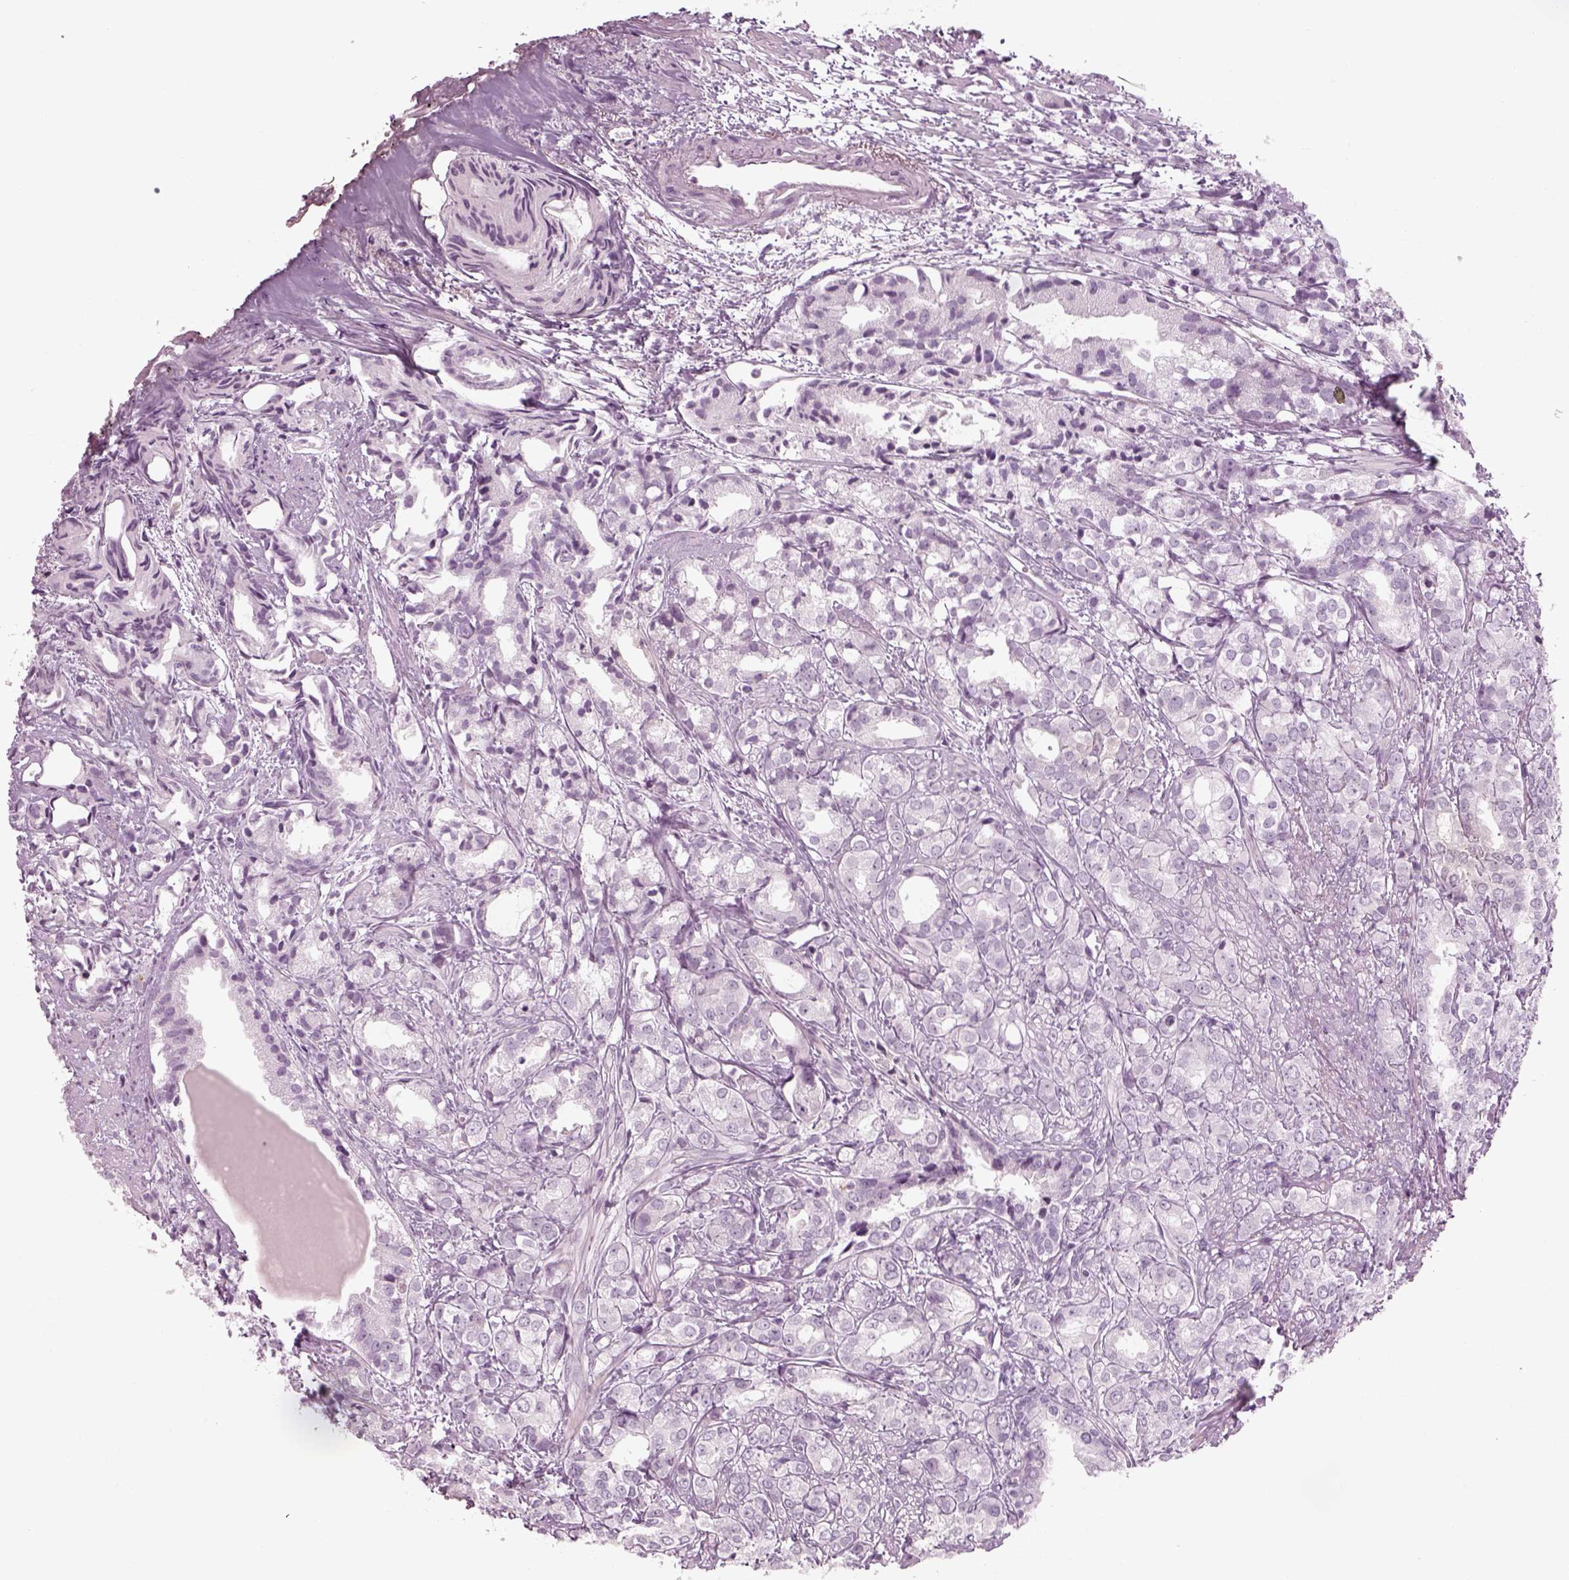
{"staining": {"intensity": "negative", "quantity": "none", "location": "none"}, "tissue": "prostate cancer", "cell_type": "Tumor cells", "image_type": "cancer", "snomed": [{"axis": "morphology", "description": "Adenocarcinoma, High grade"}, {"axis": "topography", "description": "Prostate"}], "caption": "Prostate cancer (adenocarcinoma (high-grade)) stained for a protein using immunohistochemistry demonstrates no expression tumor cells.", "gene": "GAS2L2", "patient": {"sex": "male", "age": 79}}